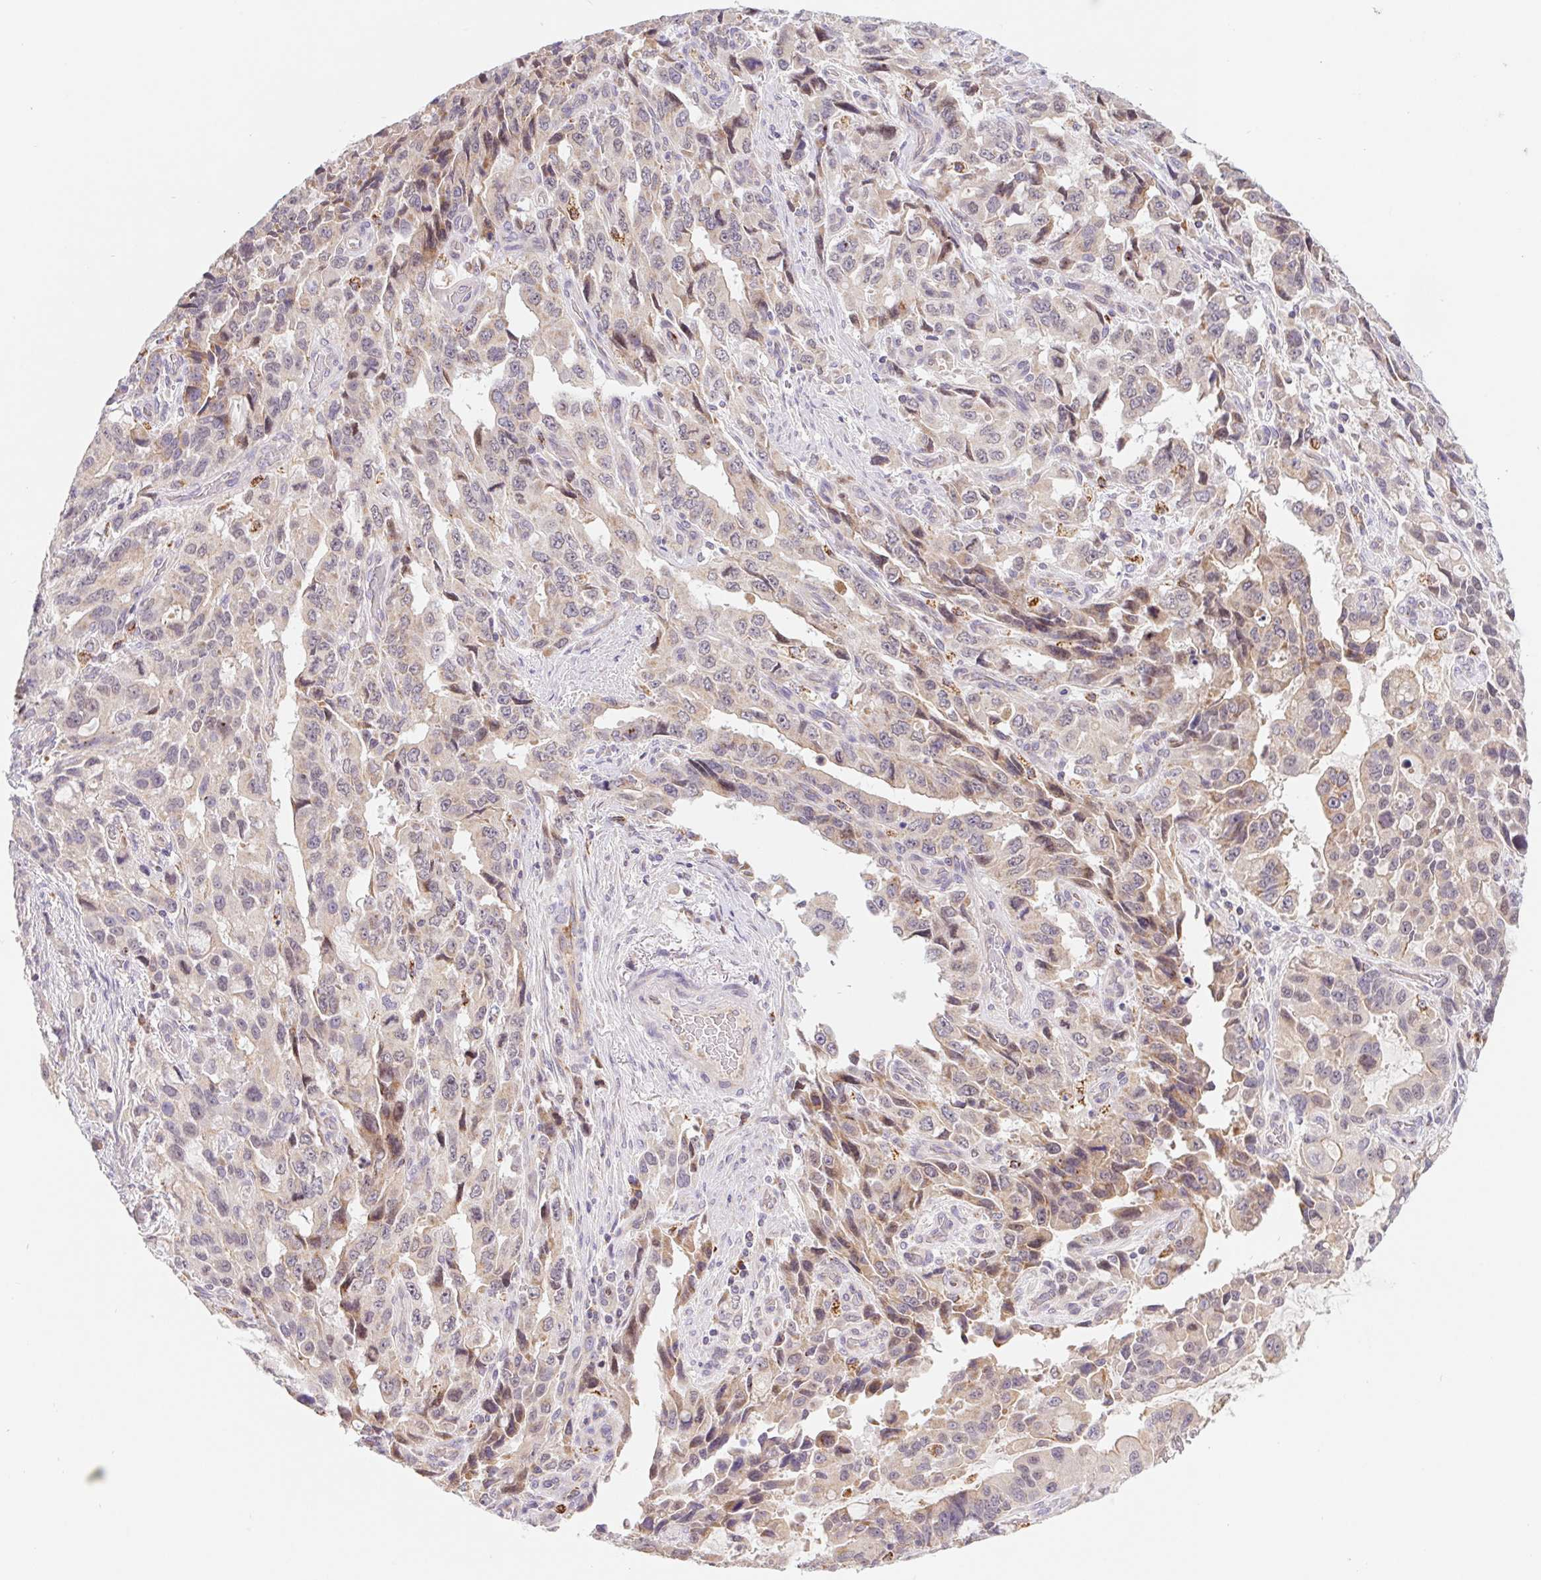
{"staining": {"intensity": "weak", "quantity": "25%-75%", "location": "cytoplasmic/membranous"}, "tissue": "stomach cancer", "cell_type": "Tumor cells", "image_type": "cancer", "snomed": [{"axis": "morphology", "description": "Adenocarcinoma, NOS"}, {"axis": "topography", "description": "Stomach, upper"}], "caption": "Stomach adenocarcinoma stained for a protein (brown) shows weak cytoplasmic/membranous positive staining in about 25%-75% of tumor cells.", "gene": "EMC6", "patient": {"sex": "male", "age": 85}}